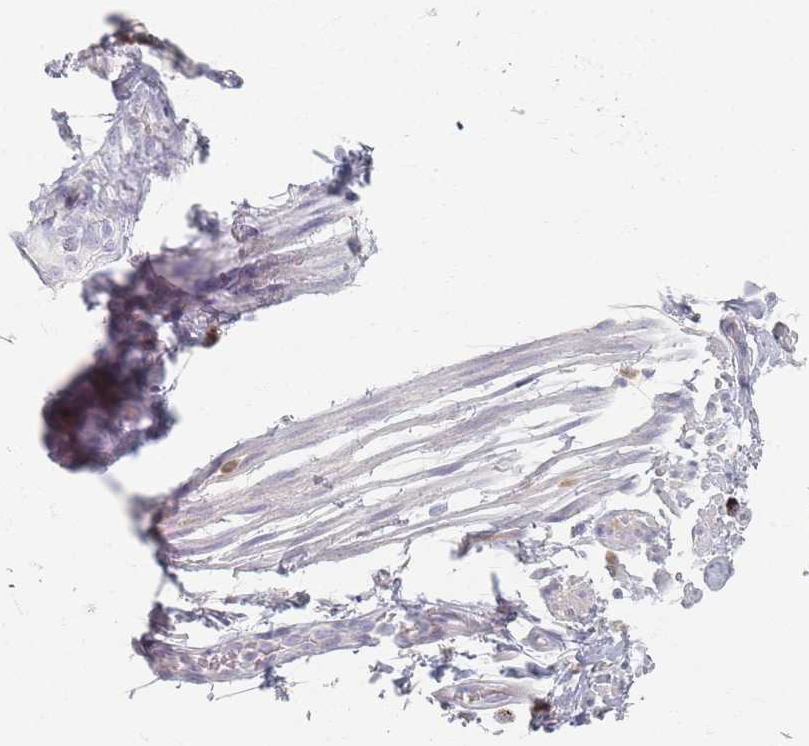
{"staining": {"intensity": "weak", "quantity": "25%-75%", "location": "cytoplasmic/membranous"}, "tissue": "bronchus", "cell_type": "Respiratory epithelial cells", "image_type": "normal", "snomed": [{"axis": "morphology", "description": "Normal tissue, NOS"}, {"axis": "morphology", "description": "Neoplasm, uncertain whether benign or malignant"}, {"axis": "topography", "description": "Bronchus"}, {"axis": "topography", "description": "Lung"}], "caption": "A histopathology image of human bronchus stained for a protein exhibits weak cytoplasmic/membranous brown staining in respiratory epithelial cells.", "gene": "ENSG00000251357", "patient": {"sex": "male", "age": 55}}